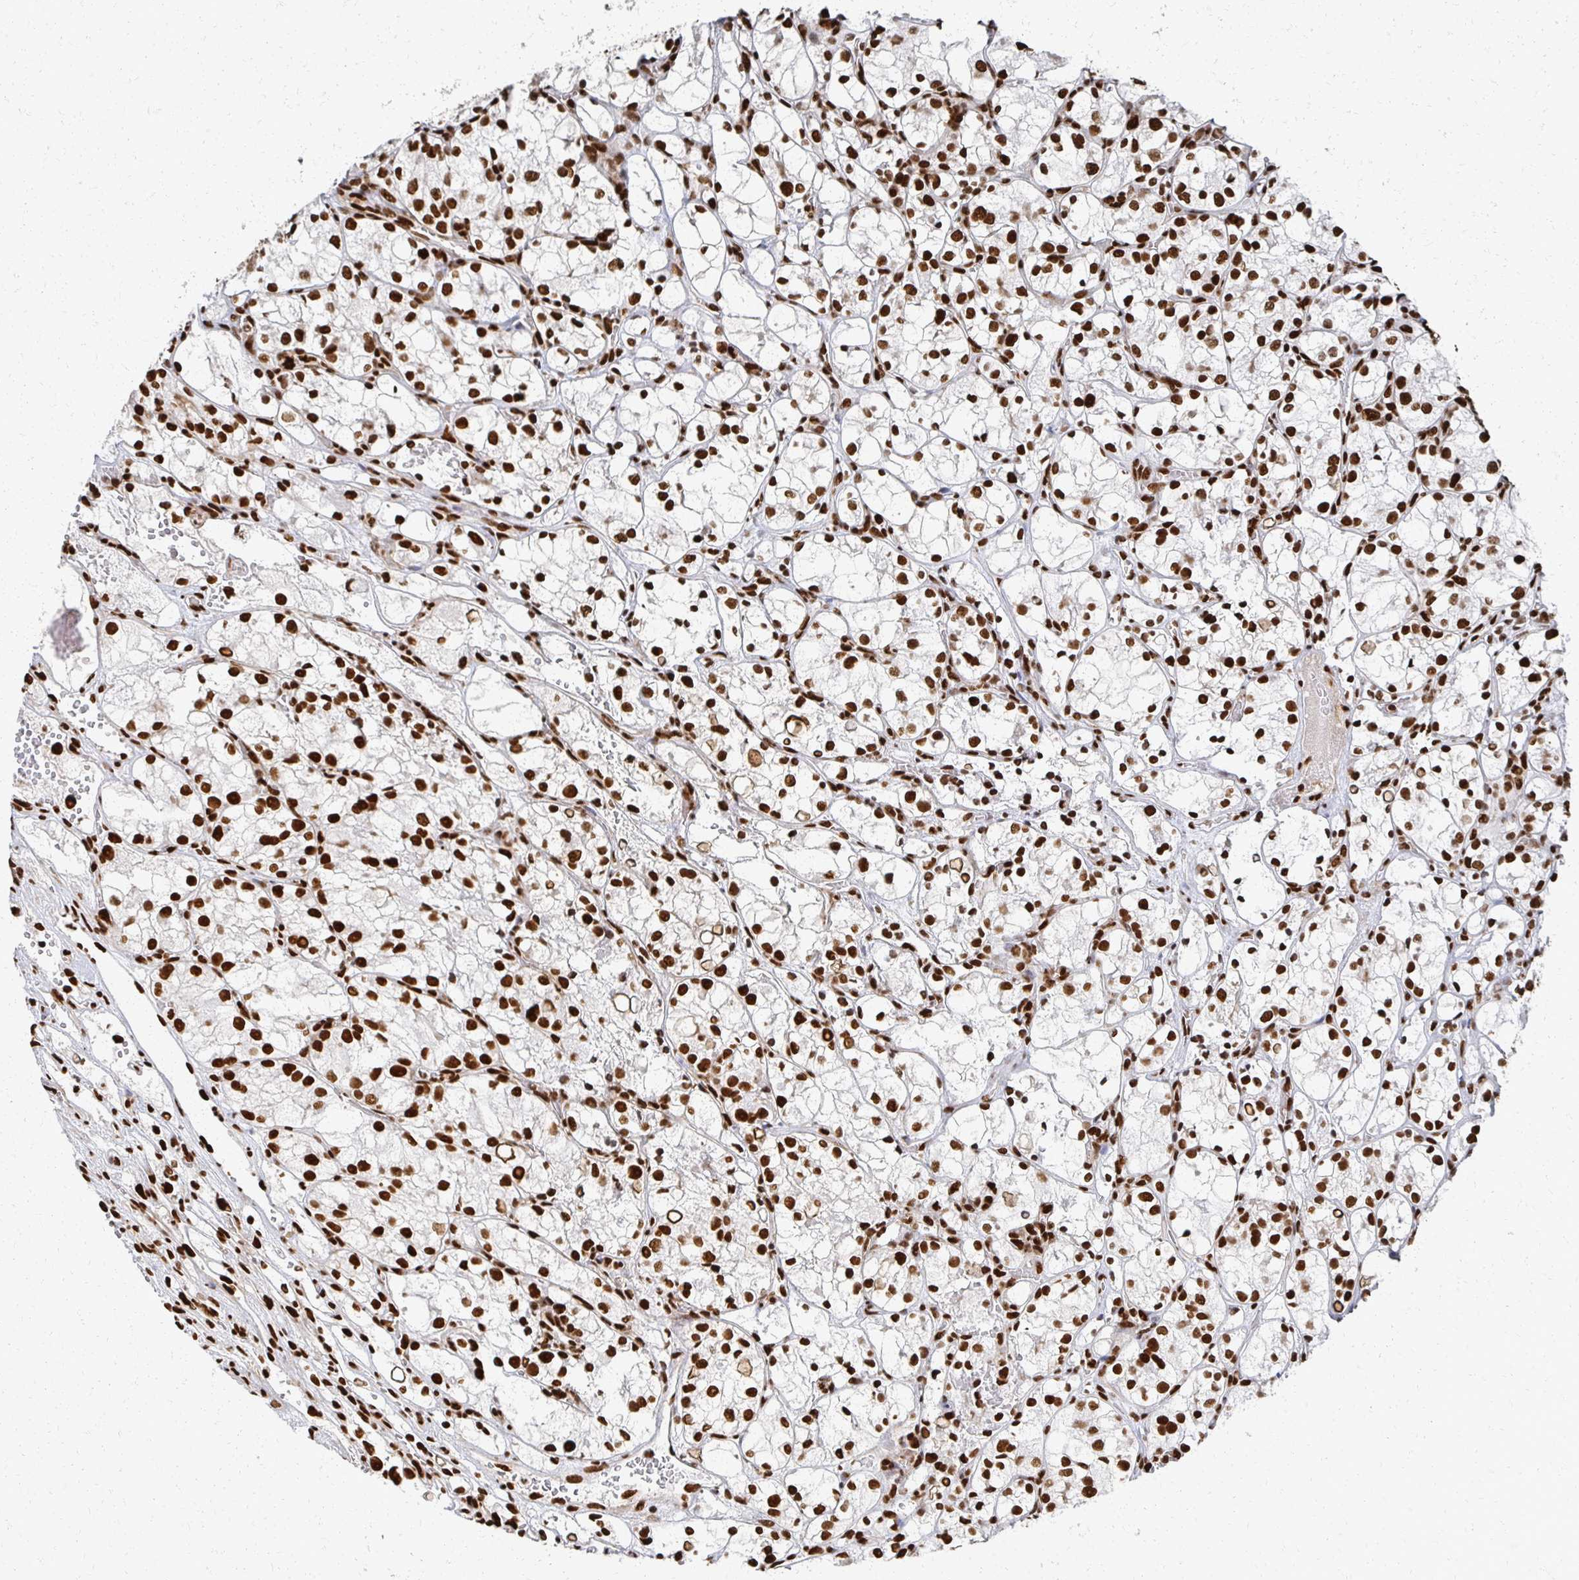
{"staining": {"intensity": "strong", "quantity": ">75%", "location": "nuclear"}, "tissue": "renal cancer", "cell_type": "Tumor cells", "image_type": "cancer", "snomed": [{"axis": "morphology", "description": "Adenocarcinoma, NOS"}, {"axis": "topography", "description": "Kidney"}], "caption": "IHC of human renal adenocarcinoma exhibits high levels of strong nuclear staining in approximately >75% of tumor cells. (IHC, brightfield microscopy, high magnification).", "gene": "RBBP7", "patient": {"sex": "female", "age": 69}}